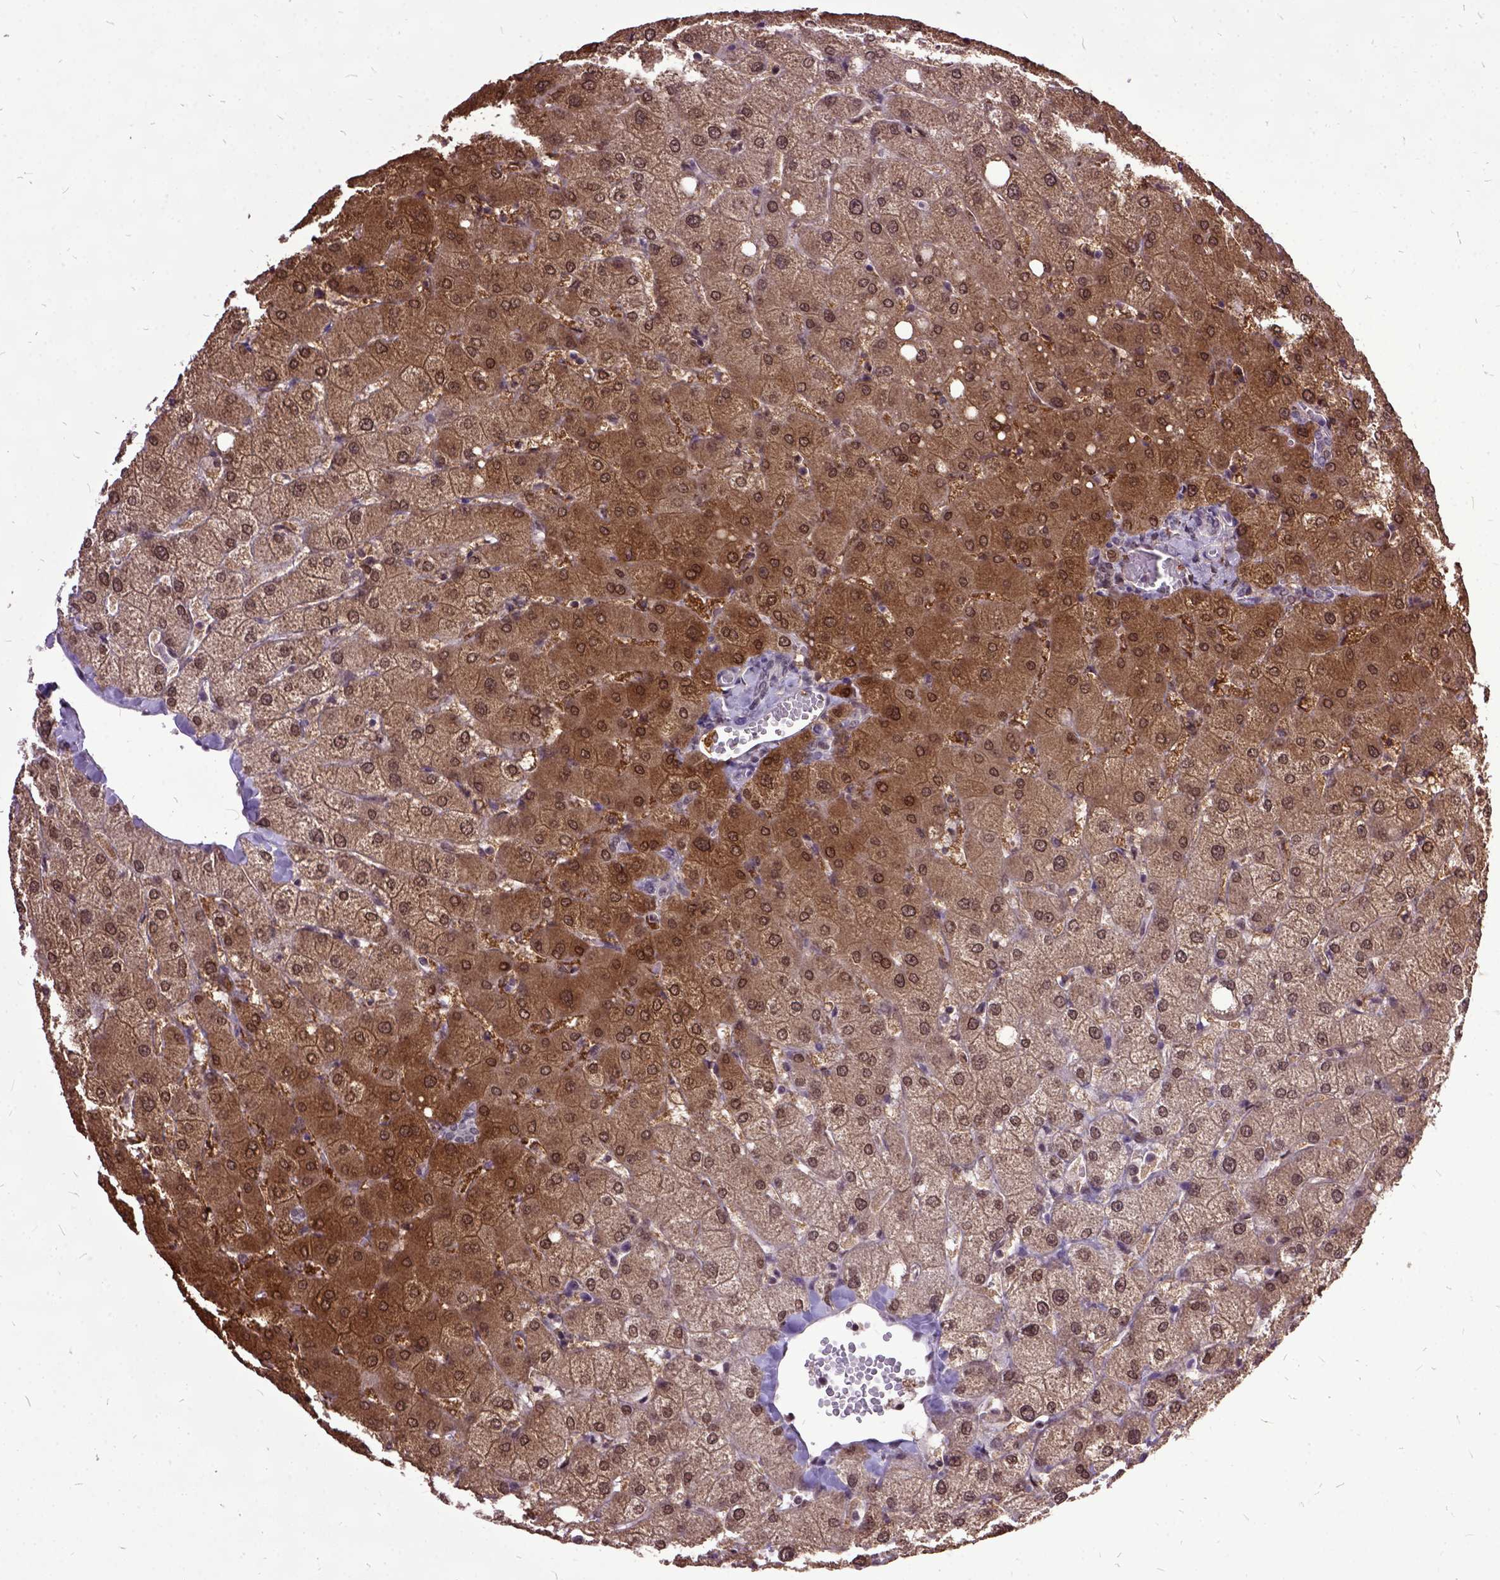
{"staining": {"intensity": "negative", "quantity": "none", "location": "none"}, "tissue": "liver", "cell_type": "Cholangiocytes", "image_type": "normal", "snomed": [{"axis": "morphology", "description": "Normal tissue, NOS"}, {"axis": "topography", "description": "Liver"}], "caption": "DAB (3,3'-diaminobenzidine) immunohistochemical staining of normal human liver reveals no significant expression in cholangiocytes.", "gene": "ORC5", "patient": {"sex": "female", "age": 54}}